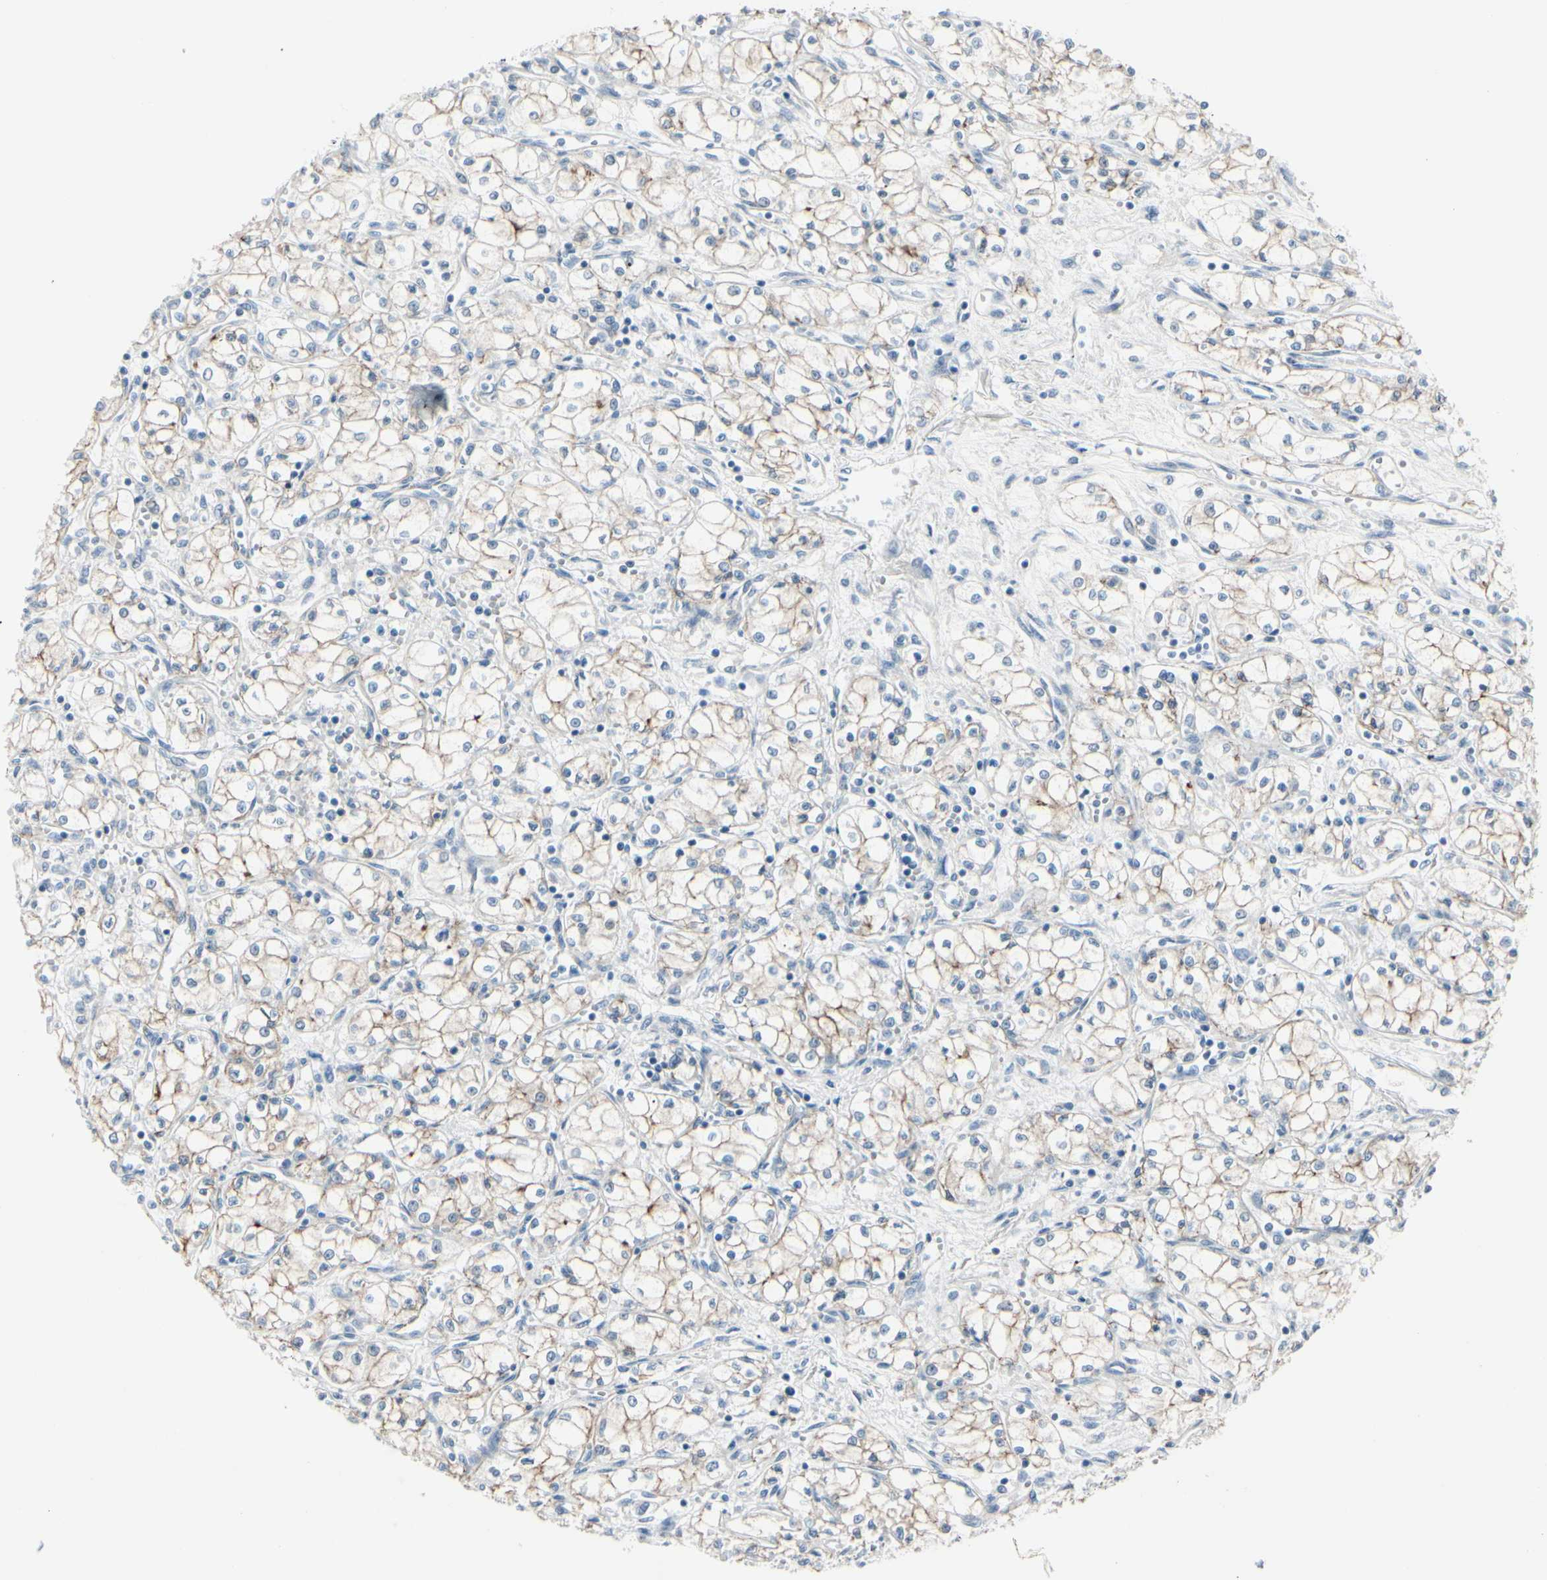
{"staining": {"intensity": "moderate", "quantity": "<25%", "location": "cytoplasmic/membranous"}, "tissue": "renal cancer", "cell_type": "Tumor cells", "image_type": "cancer", "snomed": [{"axis": "morphology", "description": "Normal tissue, NOS"}, {"axis": "morphology", "description": "Adenocarcinoma, NOS"}, {"axis": "topography", "description": "Kidney"}], "caption": "A micrograph of renal adenocarcinoma stained for a protein displays moderate cytoplasmic/membranous brown staining in tumor cells.", "gene": "CDHR5", "patient": {"sex": "male", "age": 59}}